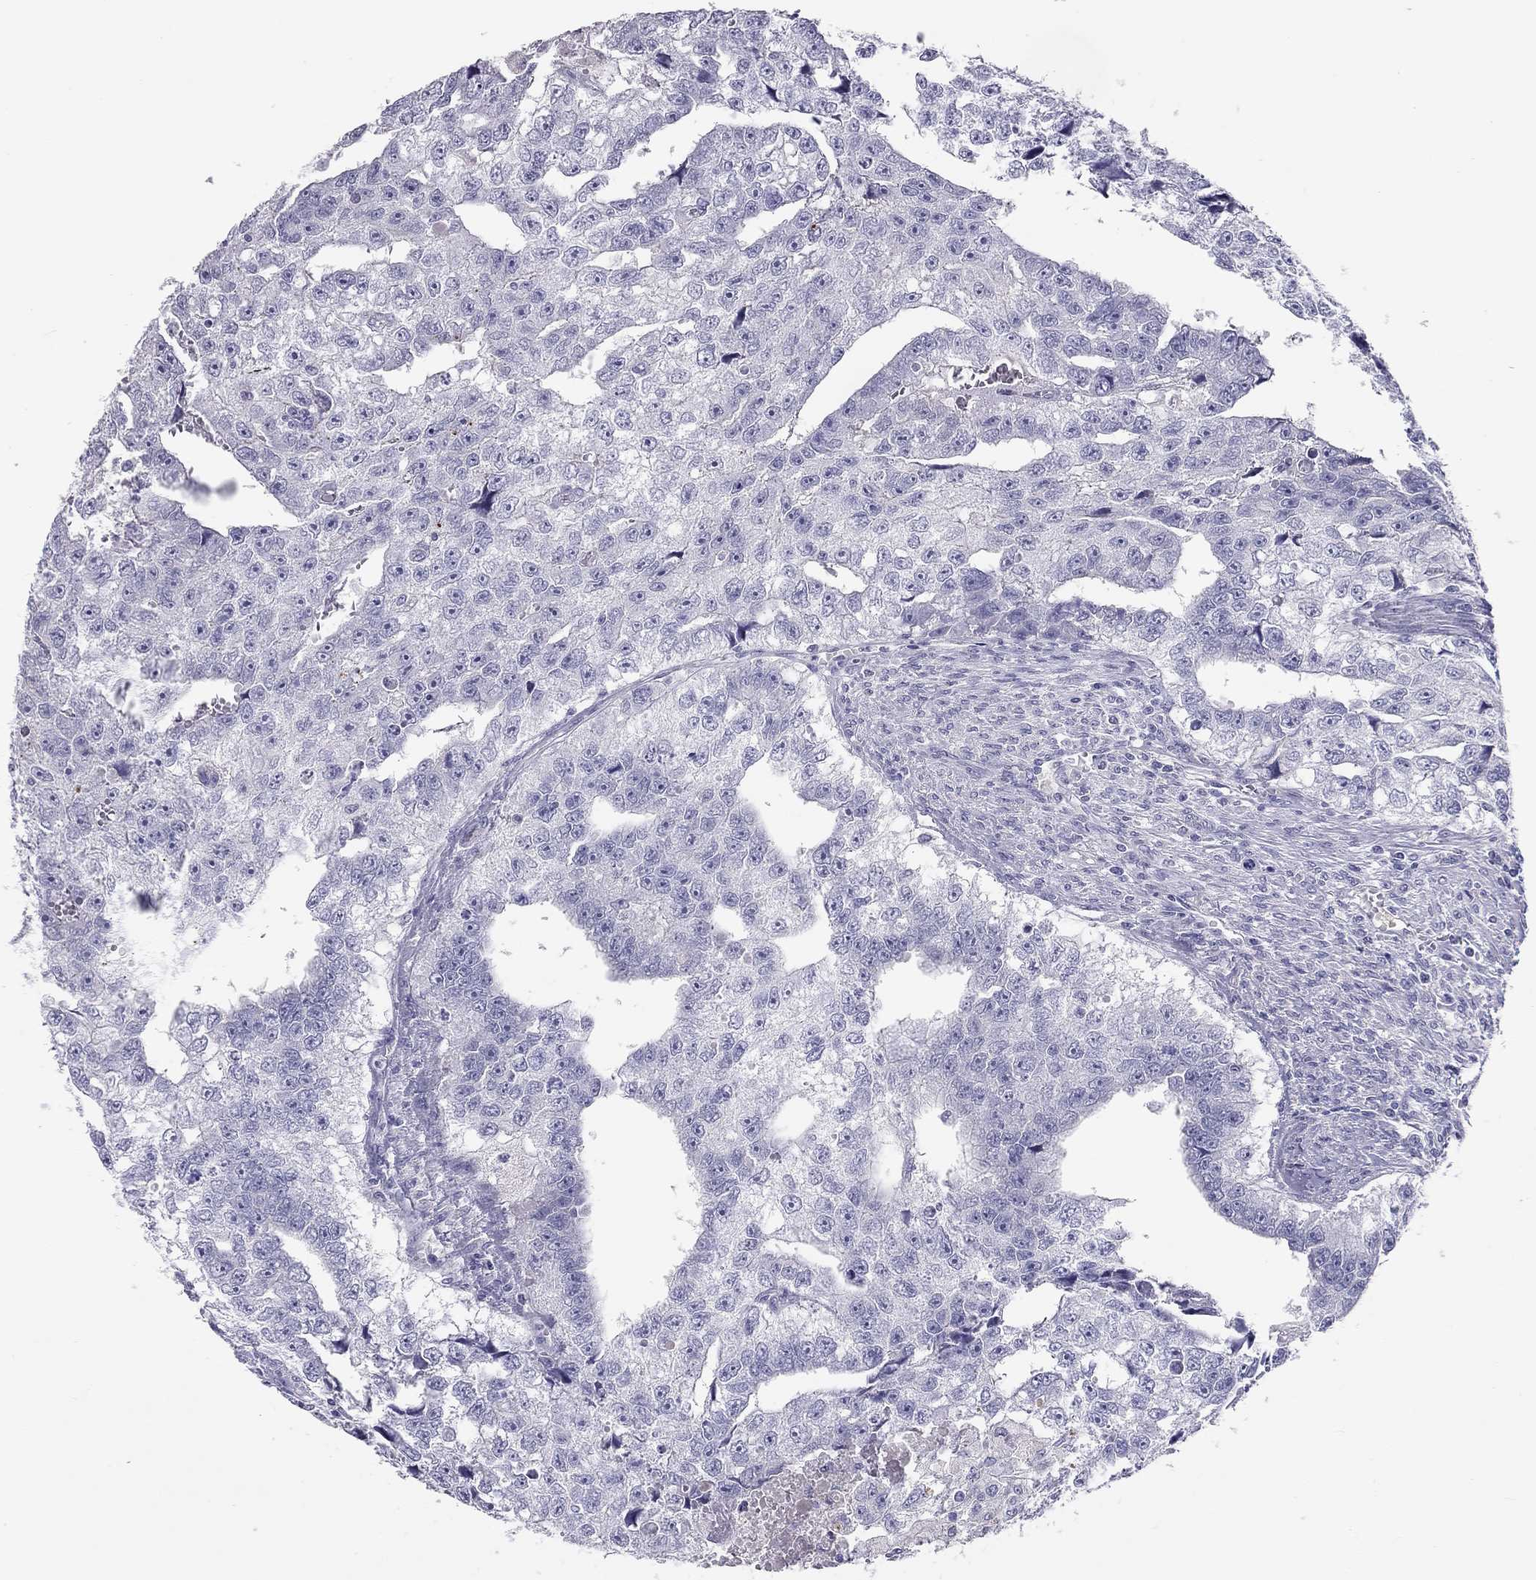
{"staining": {"intensity": "negative", "quantity": "none", "location": "none"}, "tissue": "testis cancer", "cell_type": "Tumor cells", "image_type": "cancer", "snomed": [{"axis": "morphology", "description": "Carcinoma, Embryonal, NOS"}, {"axis": "morphology", "description": "Teratoma, malignant, NOS"}, {"axis": "topography", "description": "Testis"}], "caption": "Immunohistochemical staining of human embryonal carcinoma (testis) reveals no significant expression in tumor cells.", "gene": "KLRG1", "patient": {"sex": "male", "age": 44}}